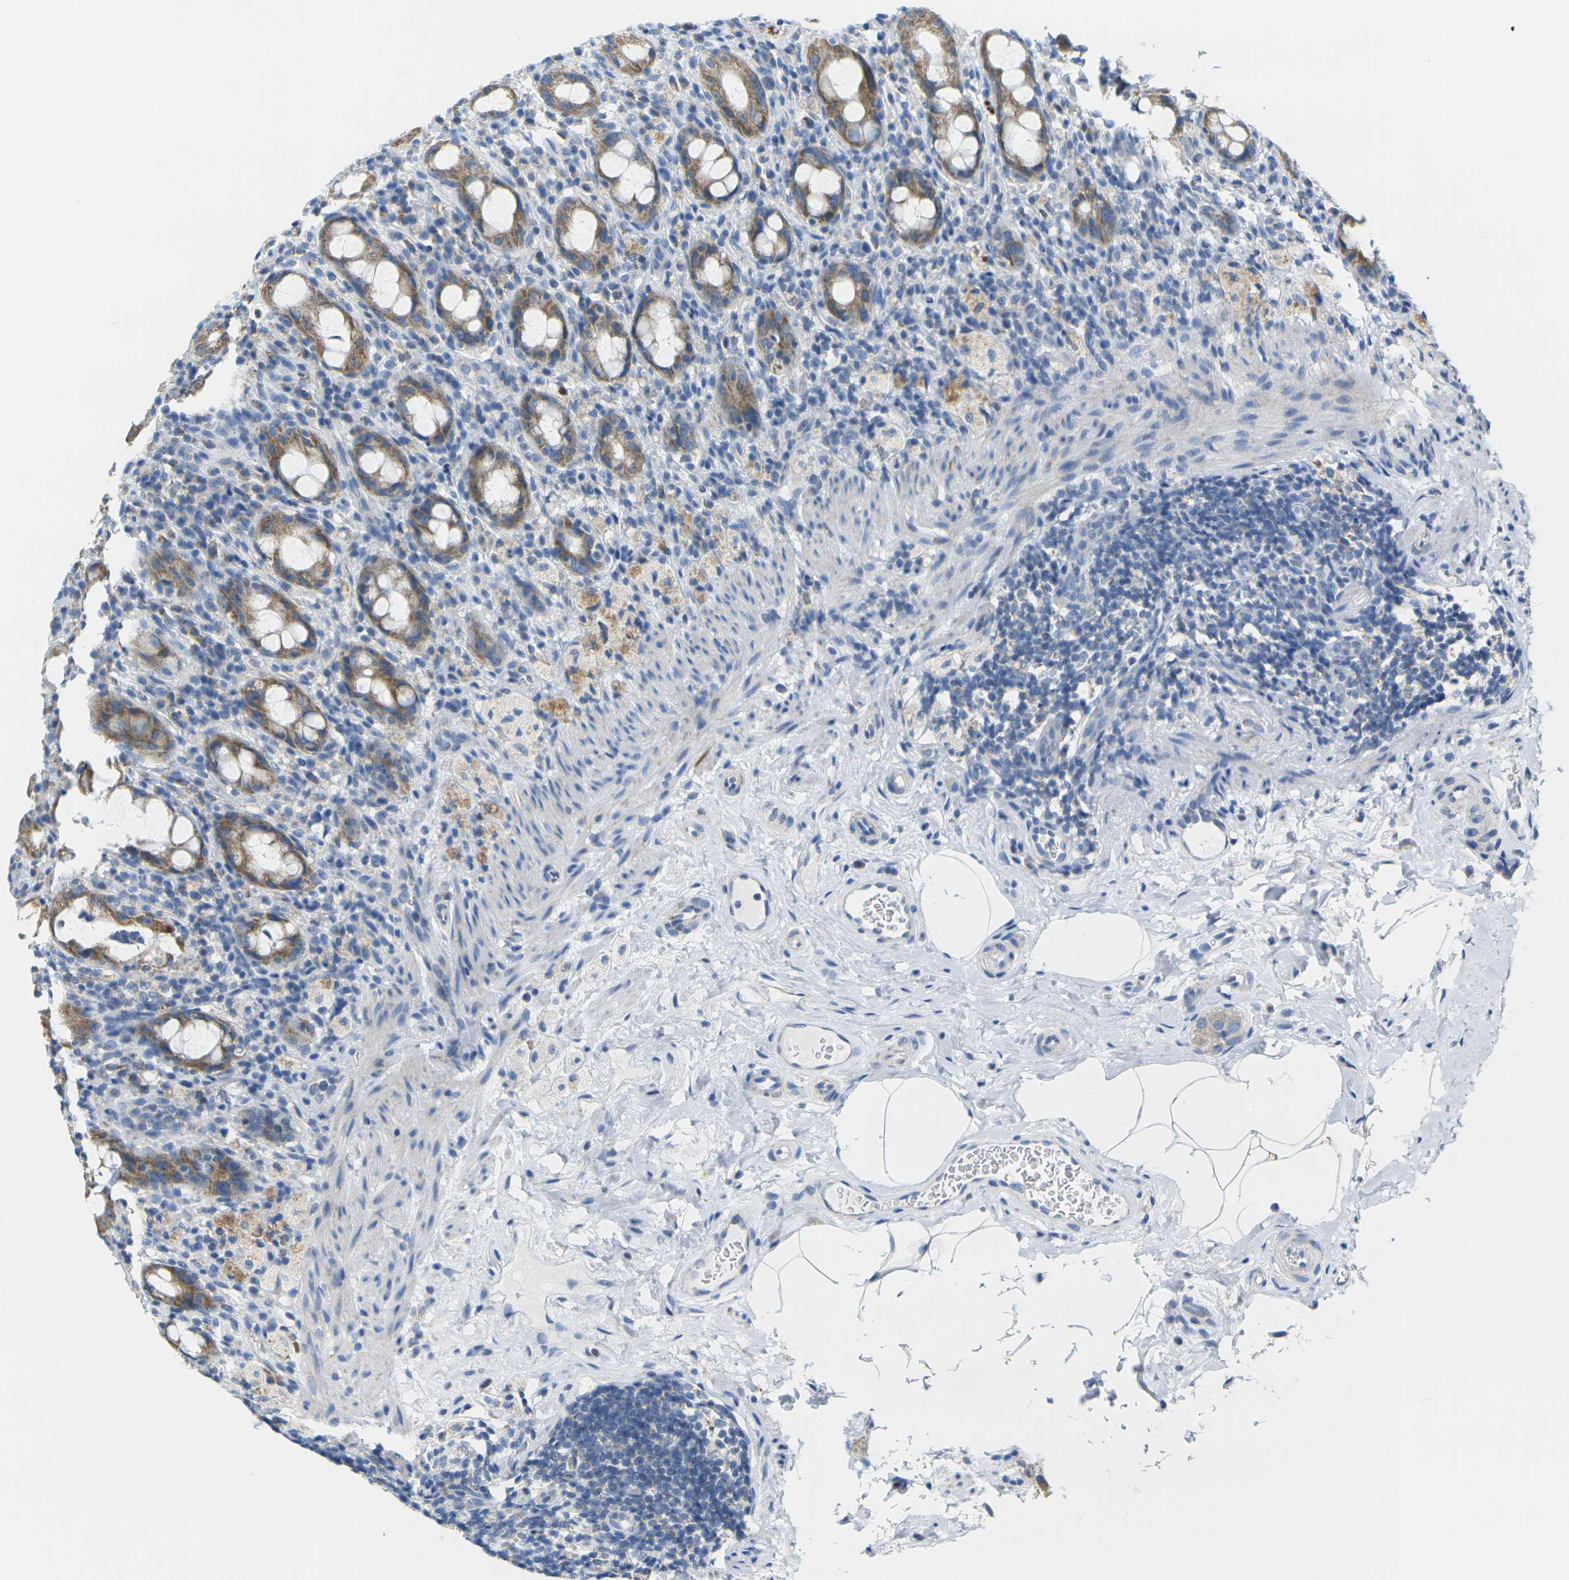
{"staining": {"intensity": "moderate", "quantity": ">75%", "location": "cytoplasmic/membranous"}, "tissue": "rectum", "cell_type": "Glandular cells", "image_type": "normal", "snomed": [{"axis": "morphology", "description": "Normal tissue, NOS"}, {"axis": "topography", "description": "Rectum"}], "caption": "The micrograph displays a brown stain indicating the presence of a protein in the cytoplasmic/membranous of glandular cells in rectum.", "gene": "TMEM204", "patient": {"sex": "male", "age": 44}}